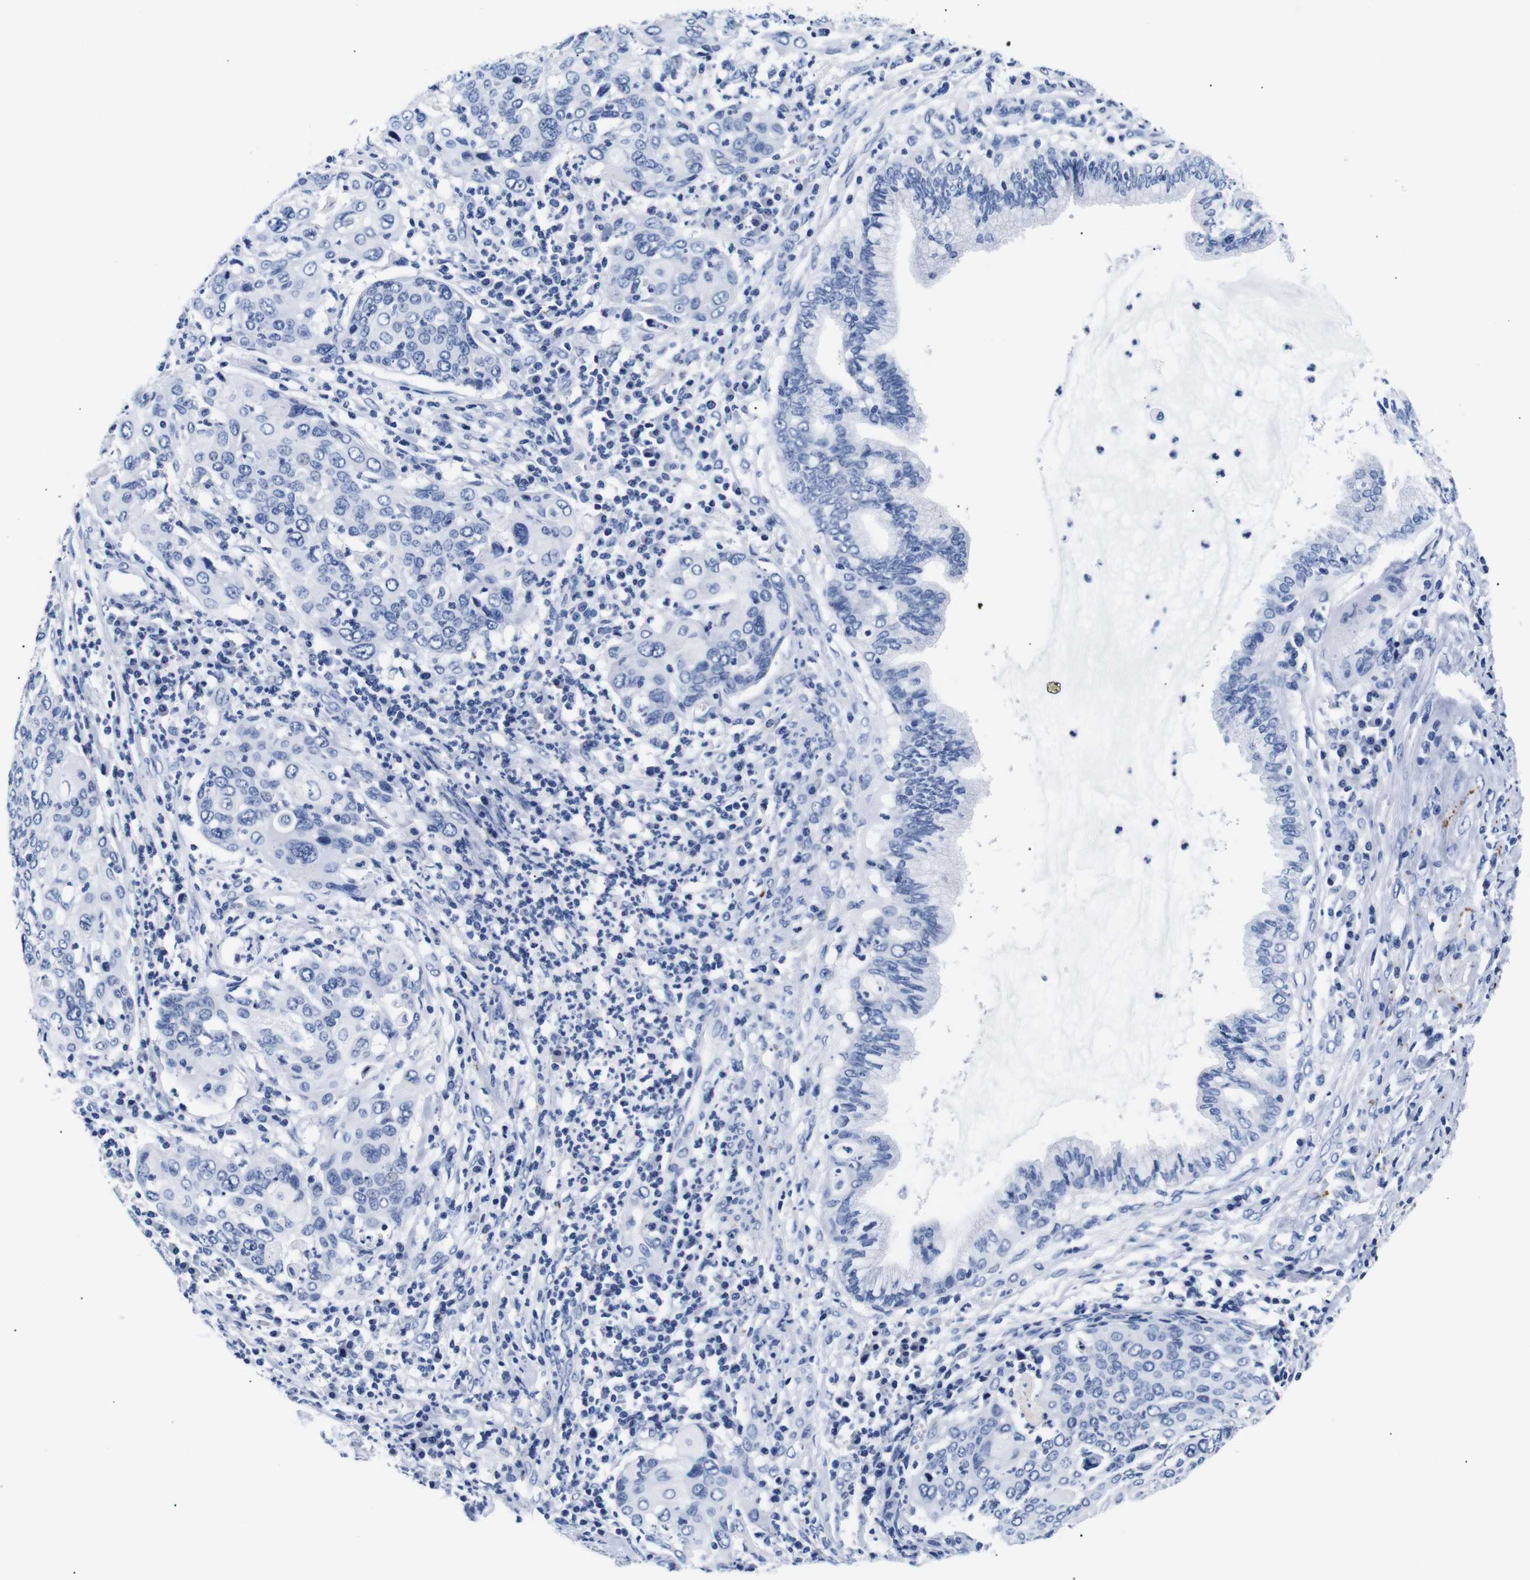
{"staining": {"intensity": "negative", "quantity": "none", "location": "none"}, "tissue": "cervical cancer", "cell_type": "Tumor cells", "image_type": "cancer", "snomed": [{"axis": "morphology", "description": "Squamous cell carcinoma, NOS"}, {"axis": "topography", "description": "Cervix"}], "caption": "IHC of human cervical cancer (squamous cell carcinoma) displays no positivity in tumor cells. (Immunohistochemistry (ihc), brightfield microscopy, high magnification).", "gene": "GAP43", "patient": {"sex": "female", "age": 40}}